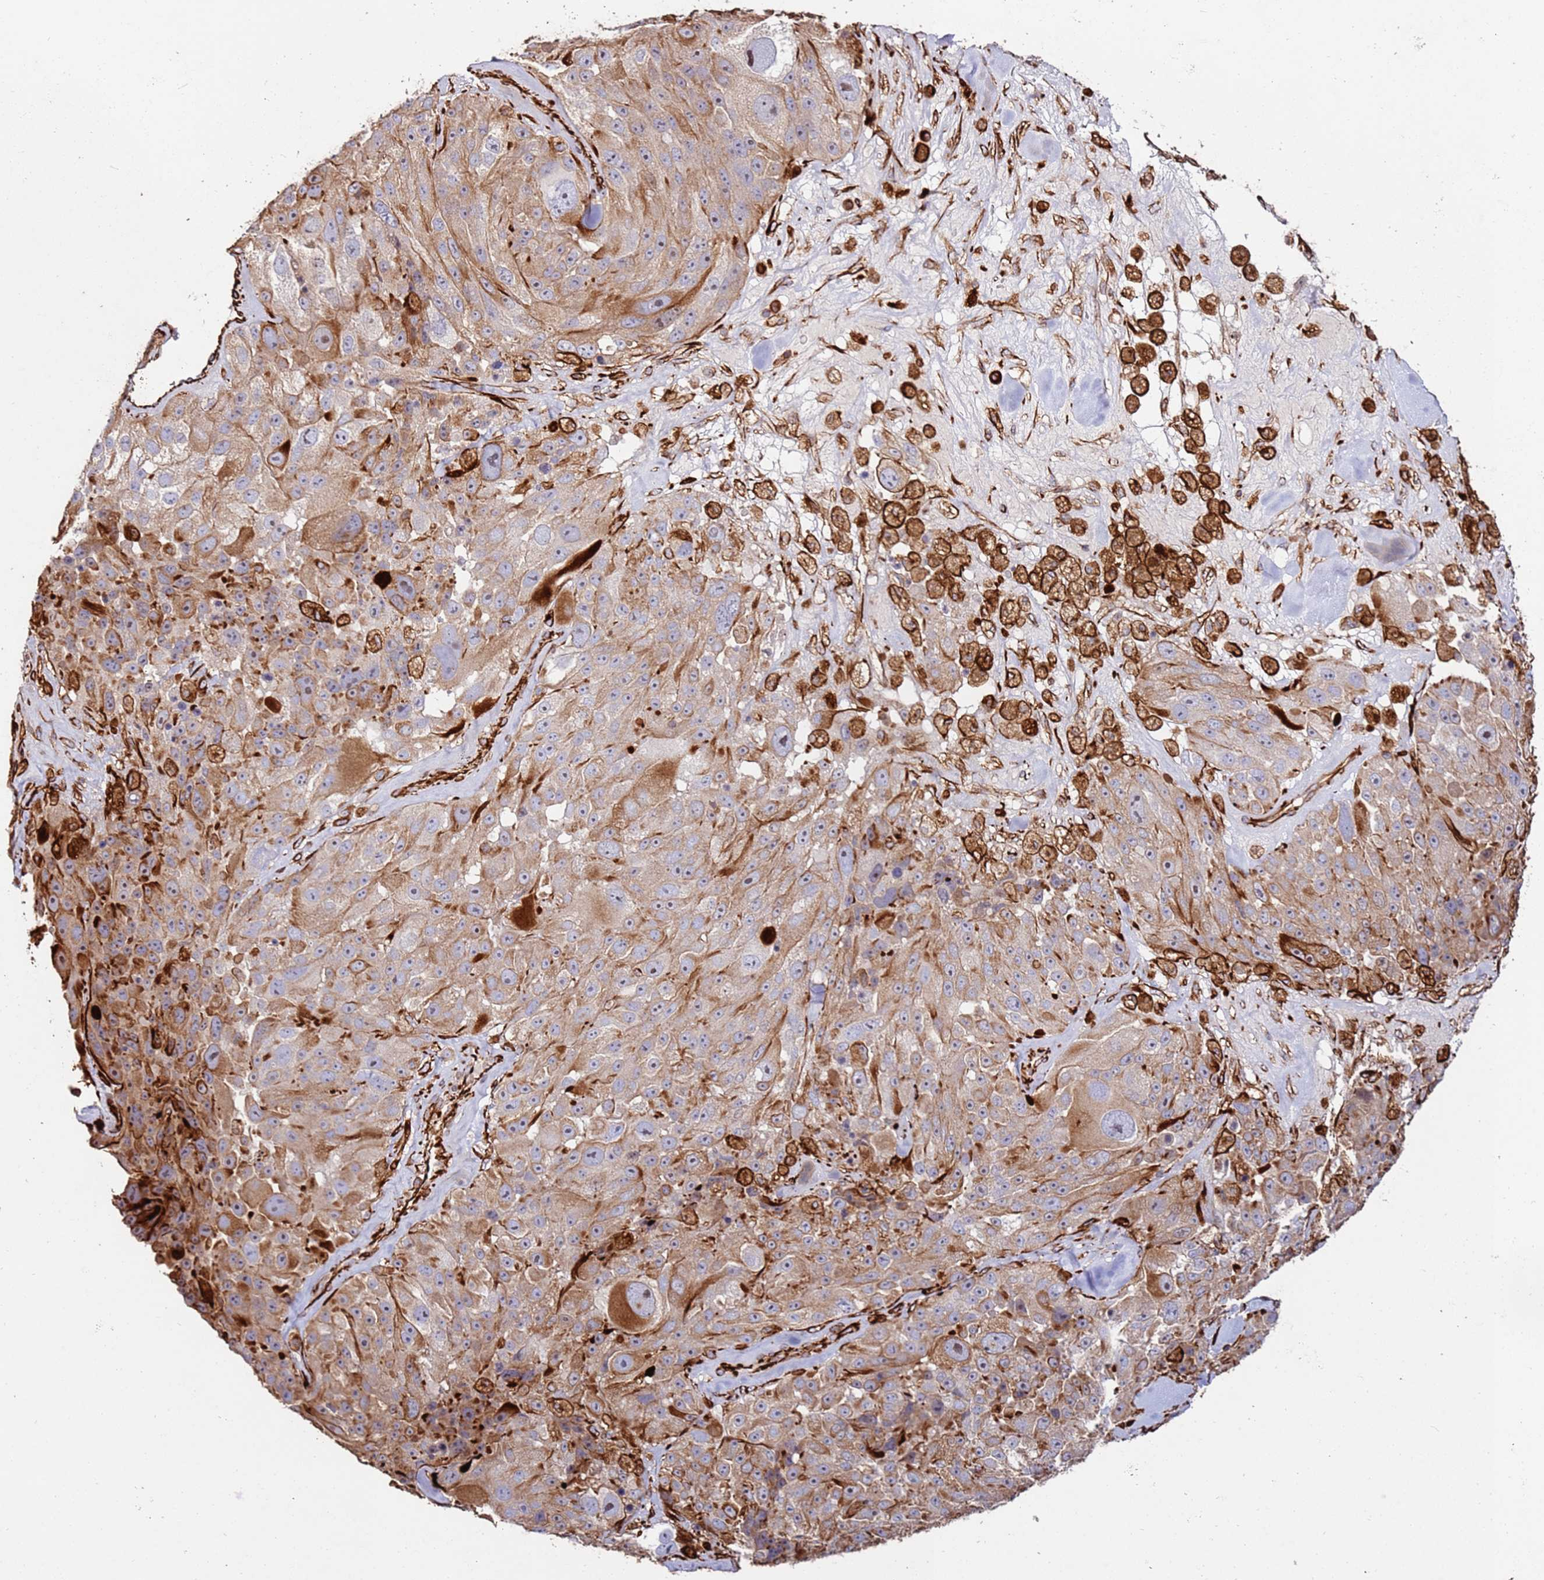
{"staining": {"intensity": "moderate", "quantity": ">75%", "location": "cytoplasmic/membranous"}, "tissue": "melanoma", "cell_type": "Tumor cells", "image_type": "cancer", "snomed": [{"axis": "morphology", "description": "Malignant melanoma, Metastatic site"}, {"axis": "topography", "description": "Lymph node"}], "caption": "Protein expression by immunohistochemistry (IHC) shows moderate cytoplasmic/membranous positivity in about >75% of tumor cells in malignant melanoma (metastatic site). Using DAB (3,3'-diaminobenzidine) (brown) and hematoxylin (blue) stains, captured at high magnification using brightfield microscopy.", "gene": "MRGPRE", "patient": {"sex": "male", "age": 62}}